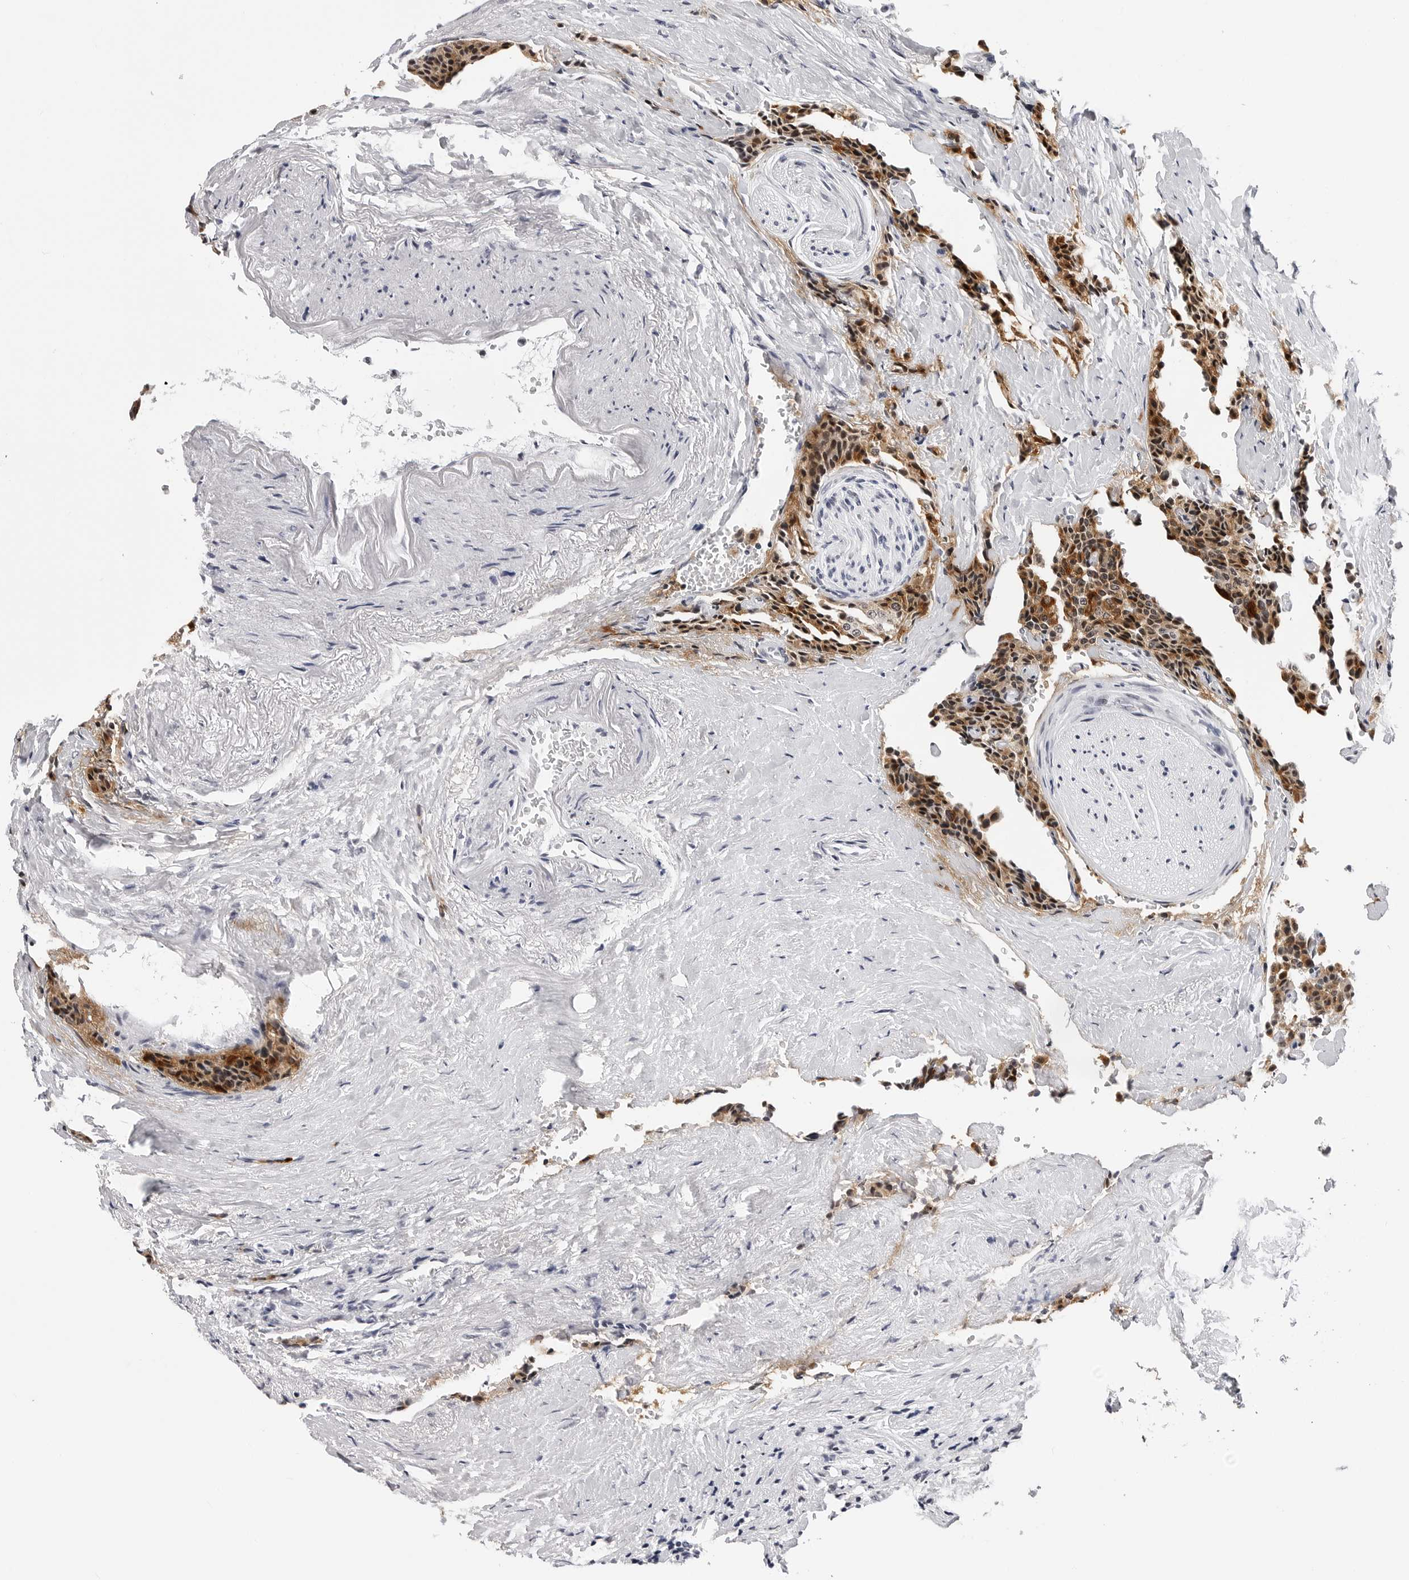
{"staining": {"intensity": "moderate", "quantity": ">75%", "location": "cytoplasmic/membranous,nuclear"}, "tissue": "carcinoid", "cell_type": "Tumor cells", "image_type": "cancer", "snomed": [{"axis": "morphology", "description": "Carcinoid, malignant, NOS"}, {"axis": "topography", "description": "Colon"}], "caption": "A histopathology image showing moderate cytoplasmic/membranous and nuclear expression in about >75% of tumor cells in carcinoid, as visualized by brown immunohistochemical staining.", "gene": "SF3B4", "patient": {"sex": "female", "age": 61}}